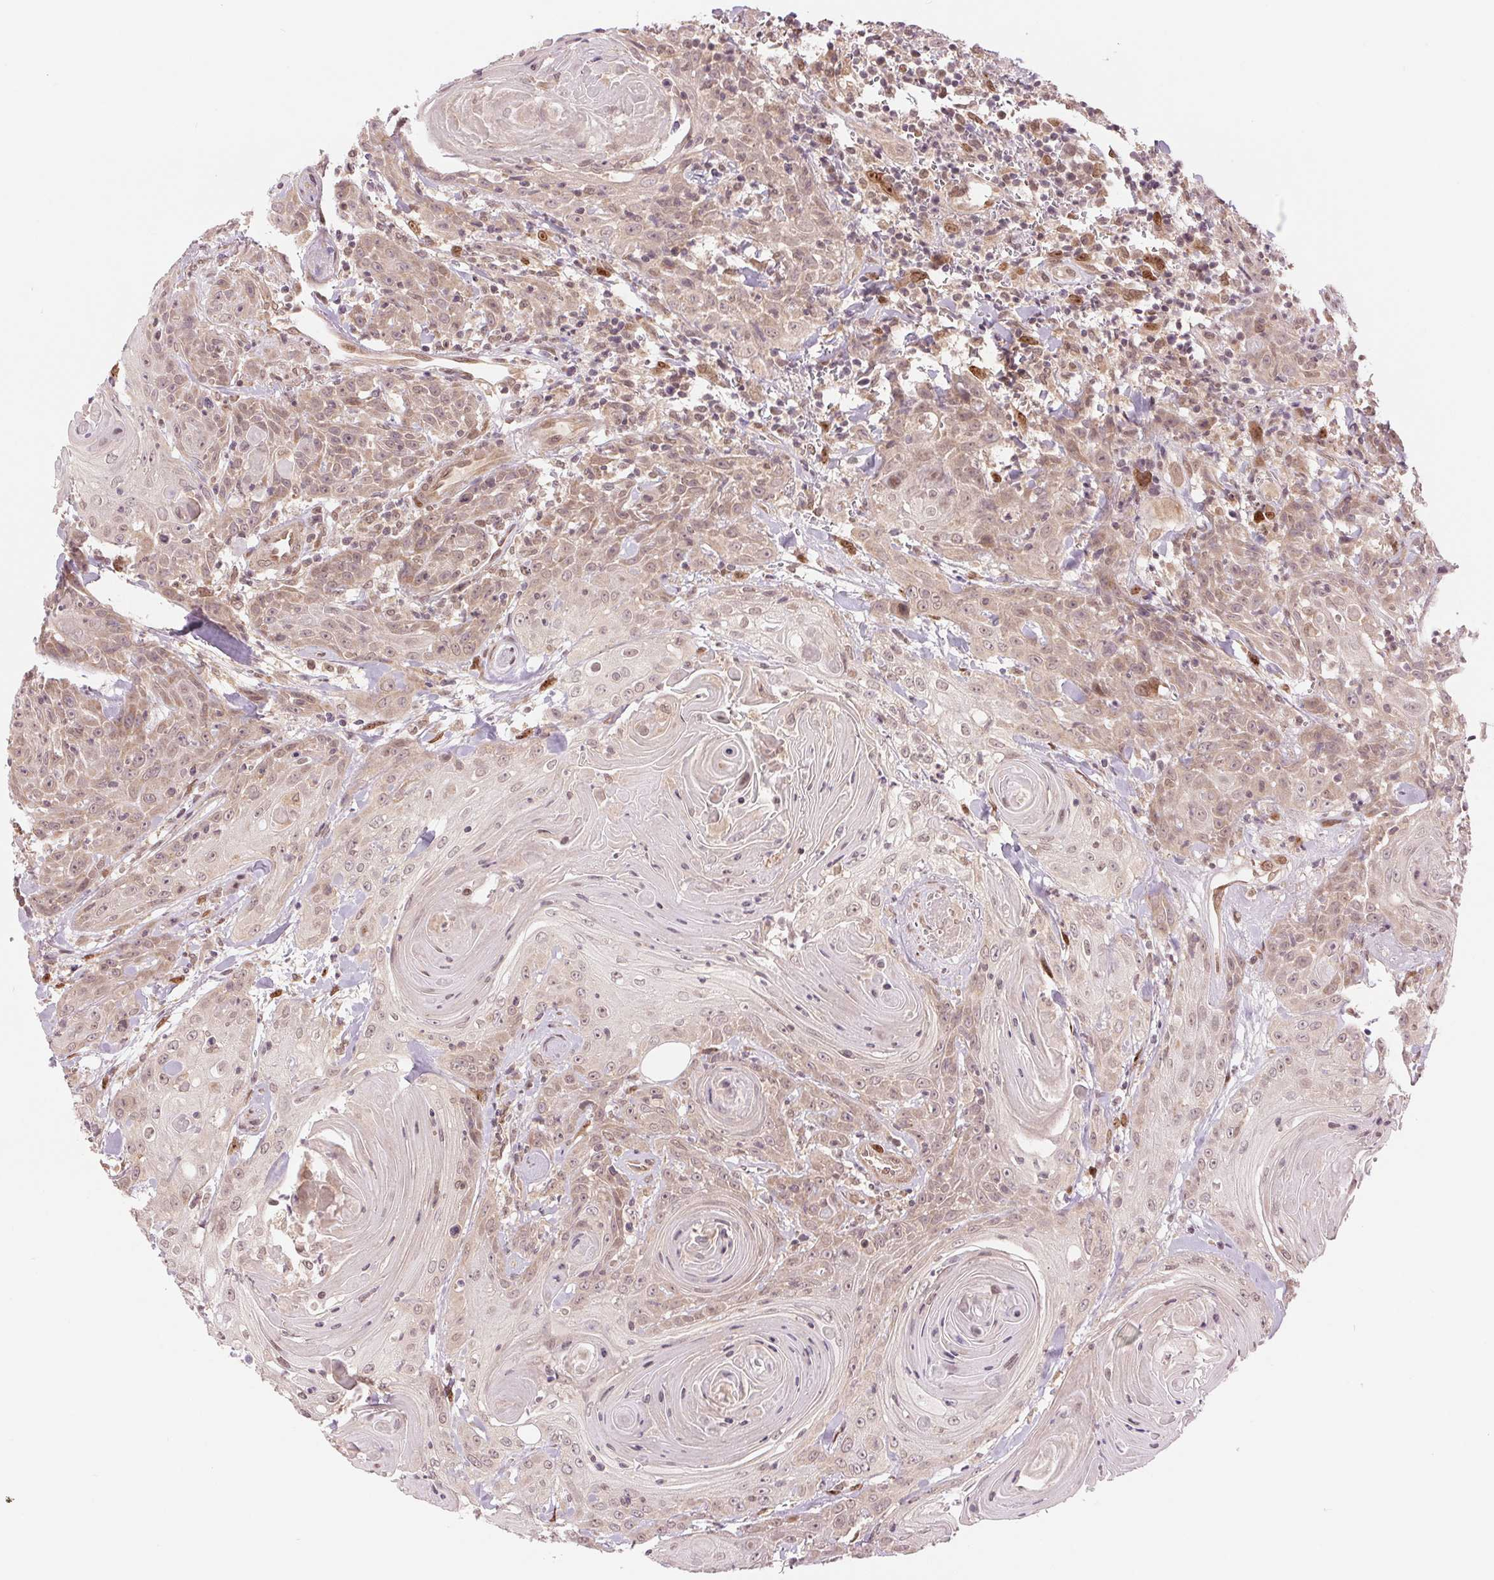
{"staining": {"intensity": "weak", "quantity": "25%-75%", "location": "nuclear"}, "tissue": "head and neck cancer", "cell_type": "Tumor cells", "image_type": "cancer", "snomed": [{"axis": "morphology", "description": "Squamous cell carcinoma, NOS"}, {"axis": "topography", "description": "Head-Neck"}], "caption": "Immunohistochemistry (IHC) (DAB) staining of squamous cell carcinoma (head and neck) exhibits weak nuclear protein positivity in about 25%-75% of tumor cells. The protein of interest is stained brown, and the nuclei are stained in blue (DAB IHC with brightfield microscopy, high magnification).", "gene": "ERI3", "patient": {"sex": "female", "age": 84}}